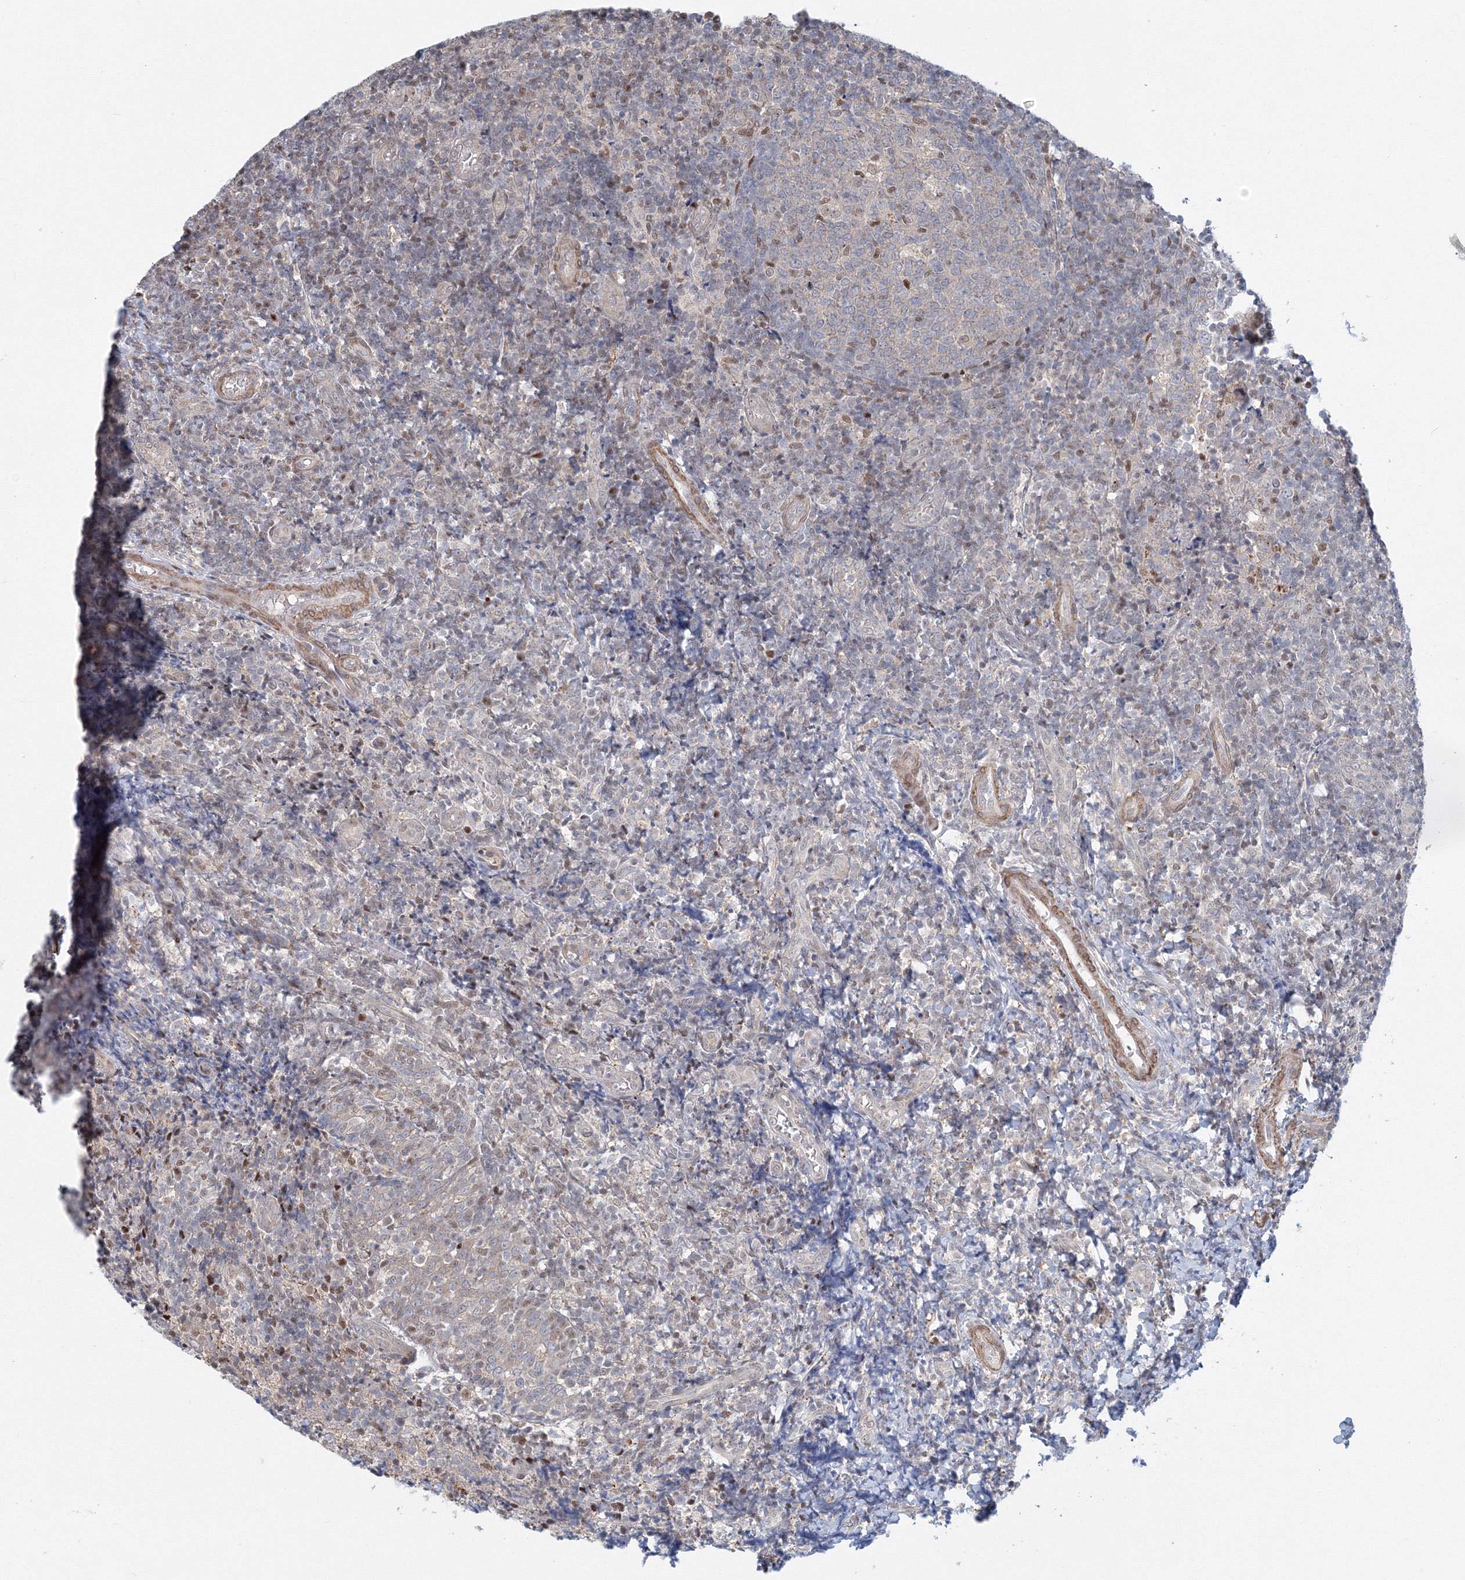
{"staining": {"intensity": "moderate", "quantity": "<25%", "location": "nuclear"}, "tissue": "tonsil", "cell_type": "Germinal center cells", "image_type": "normal", "snomed": [{"axis": "morphology", "description": "Normal tissue, NOS"}, {"axis": "topography", "description": "Tonsil"}], "caption": "Protein staining displays moderate nuclear staining in approximately <25% of germinal center cells in unremarkable tonsil. (Brightfield microscopy of DAB IHC at high magnification).", "gene": "ARHGAP21", "patient": {"sex": "female", "age": 19}}